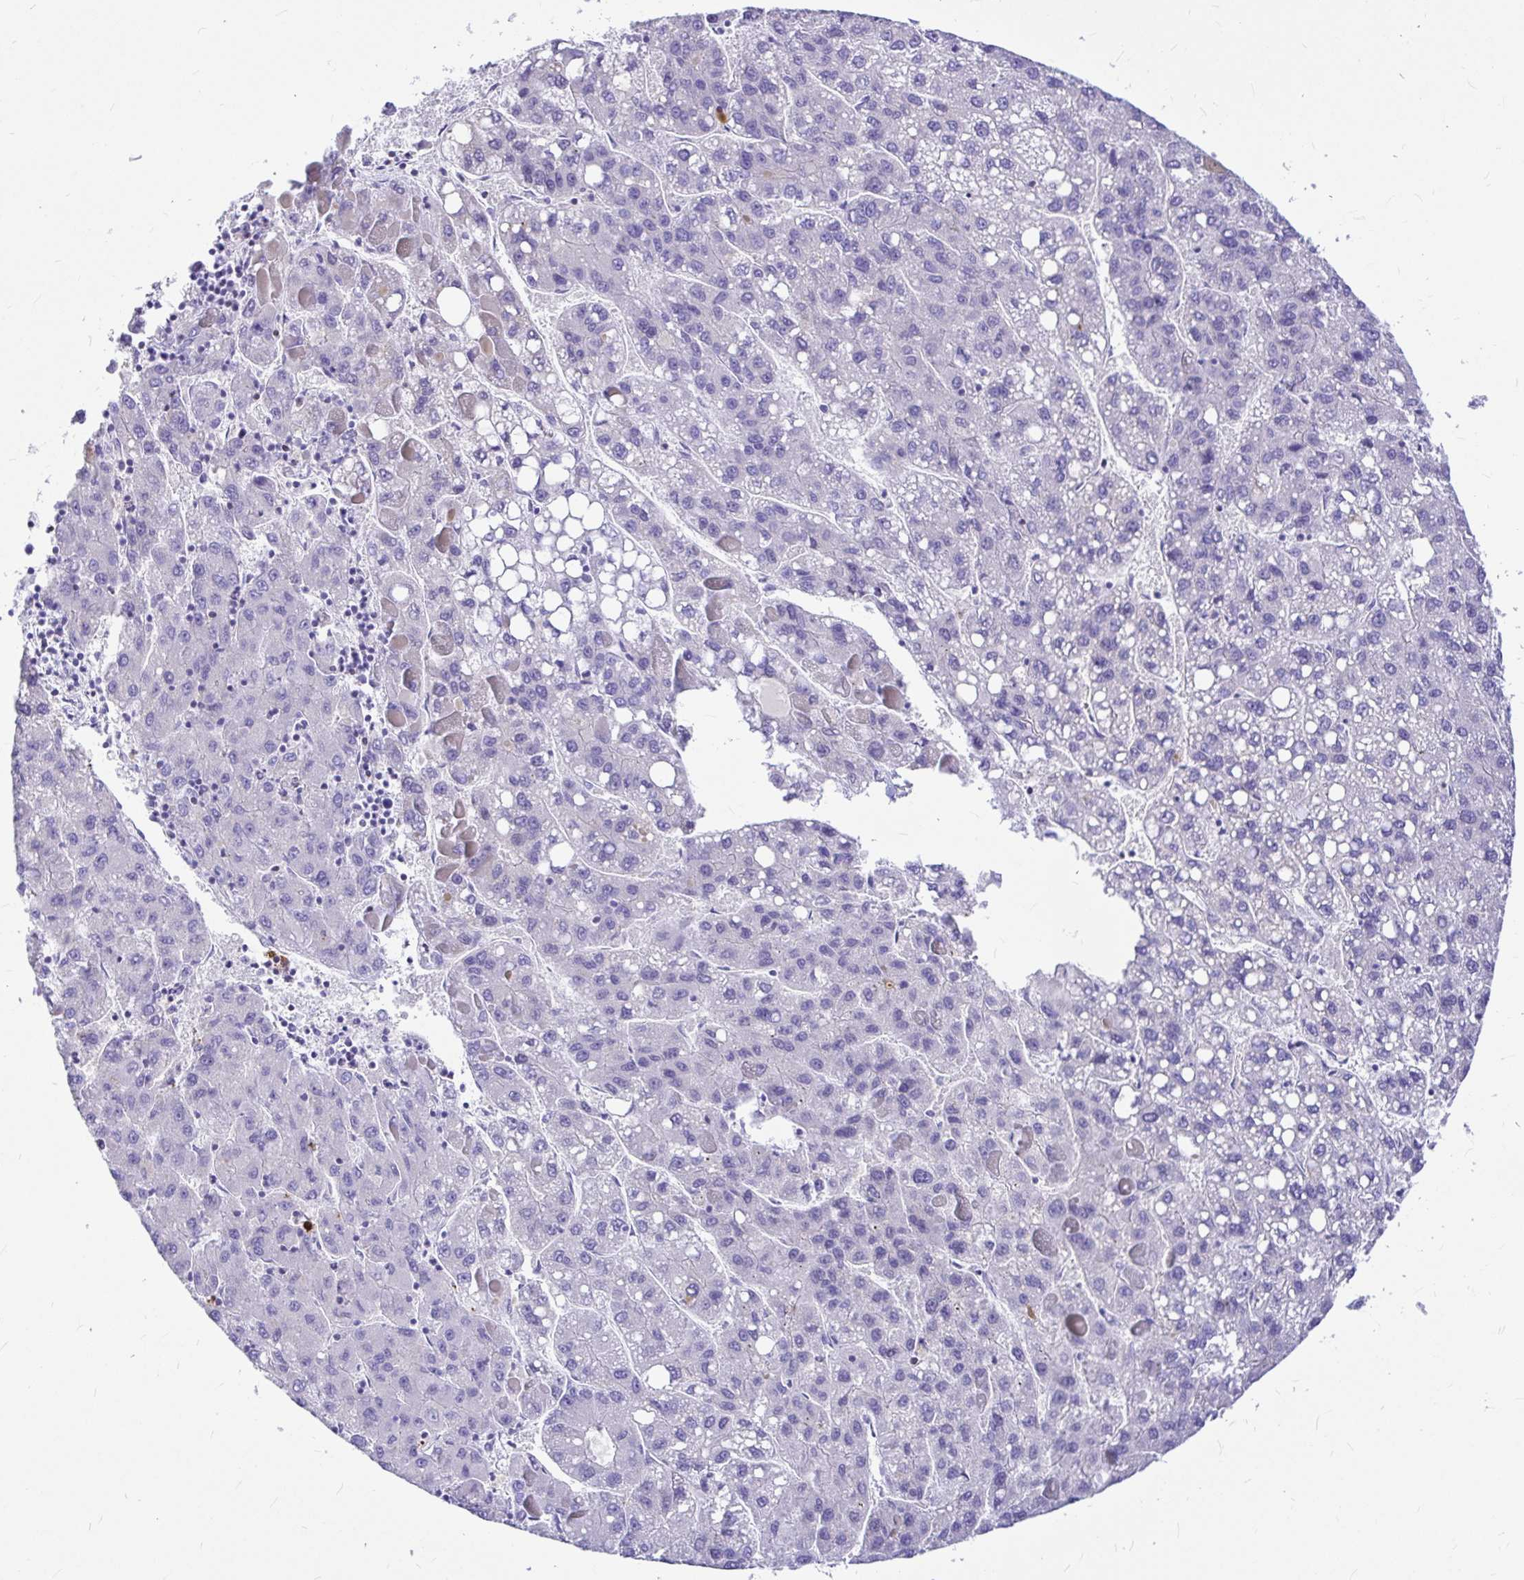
{"staining": {"intensity": "negative", "quantity": "none", "location": "none"}, "tissue": "liver cancer", "cell_type": "Tumor cells", "image_type": "cancer", "snomed": [{"axis": "morphology", "description": "Carcinoma, Hepatocellular, NOS"}, {"axis": "topography", "description": "Liver"}], "caption": "Image shows no protein expression in tumor cells of liver cancer (hepatocellular carcinoma) tissue.", "gene": "CLEC1B", "patient": {"sex": "female", "age": 82}}